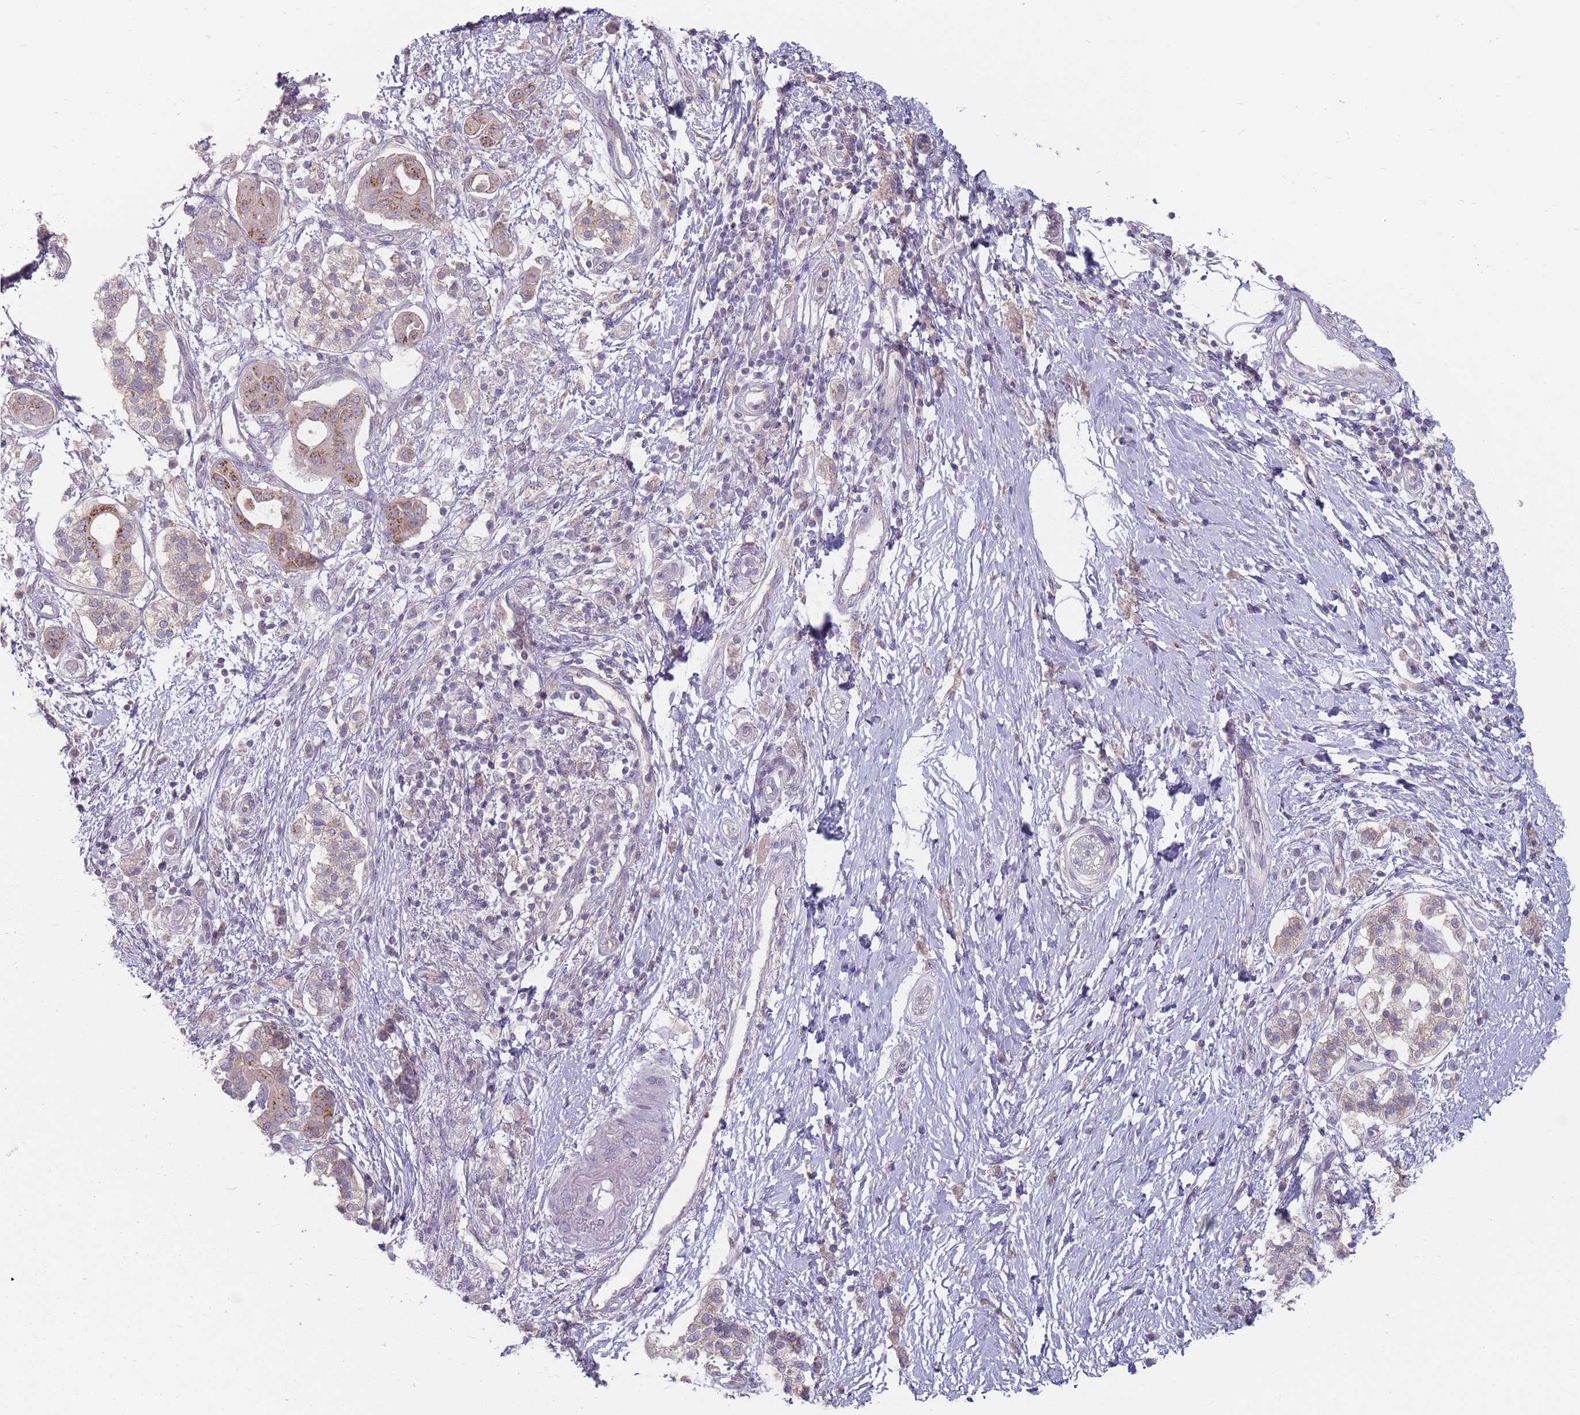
{"staining": {"intensity": "moderate", "quantity": "25%-75%", "location": "cytoplasmic/membranous"}, "tissue": "pancreatic cancer", "cell_type": "Tumor cells", "image_type": "cancer", "snomed": [{"axis": "morphology", "description": "Adenocarcinoma, NOS"}, {"axis": "topography", "description": "Pancreas"}], "caption": "Moderate cytoplasmic/membranous expression is present in approximately 25%-75% of tumor cells in pancreatic cancer (adenocarcinoma).", "gene": "AKAIN1", "patient": {"sex": "male", "age": 68}}